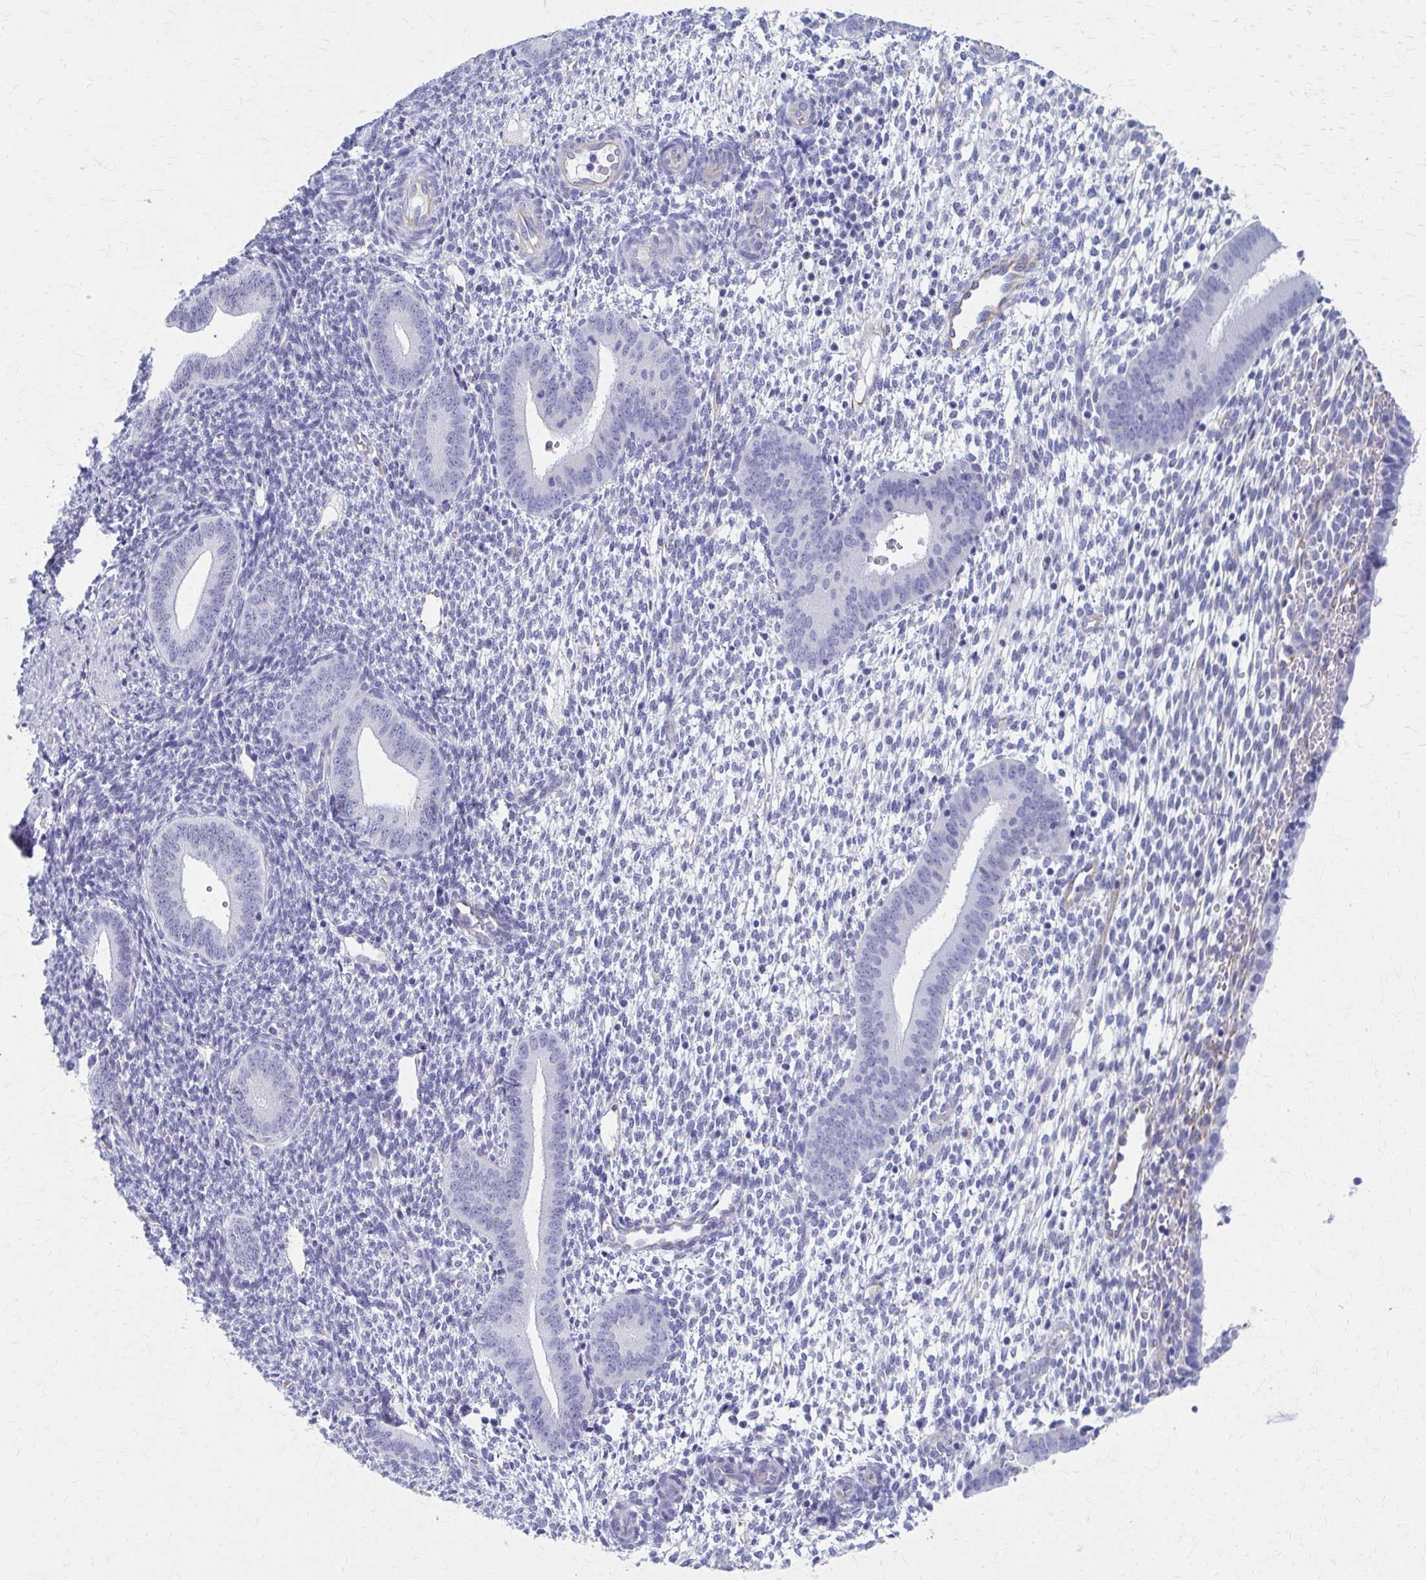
{"staining": {"intensity": "negative", "quantity": "none", "location": "none"}, "tissue": "endometrium", "cell_type": "Cells in endometrial stroma", "image_type": "normal", "snomed": [{"axis": "morphology", "description": "Normal tissue, NOS"}, {"axis": "topography", "description": "Endometrium"}], "caption": "High power microscopy photomicrograph of an immunohistochemistry image of unremarkable endometrium, revealing no significant staining in cells in endometrial stroma.", "gene": "GFAP", "patient": {"sex": "female", "age": 40}}